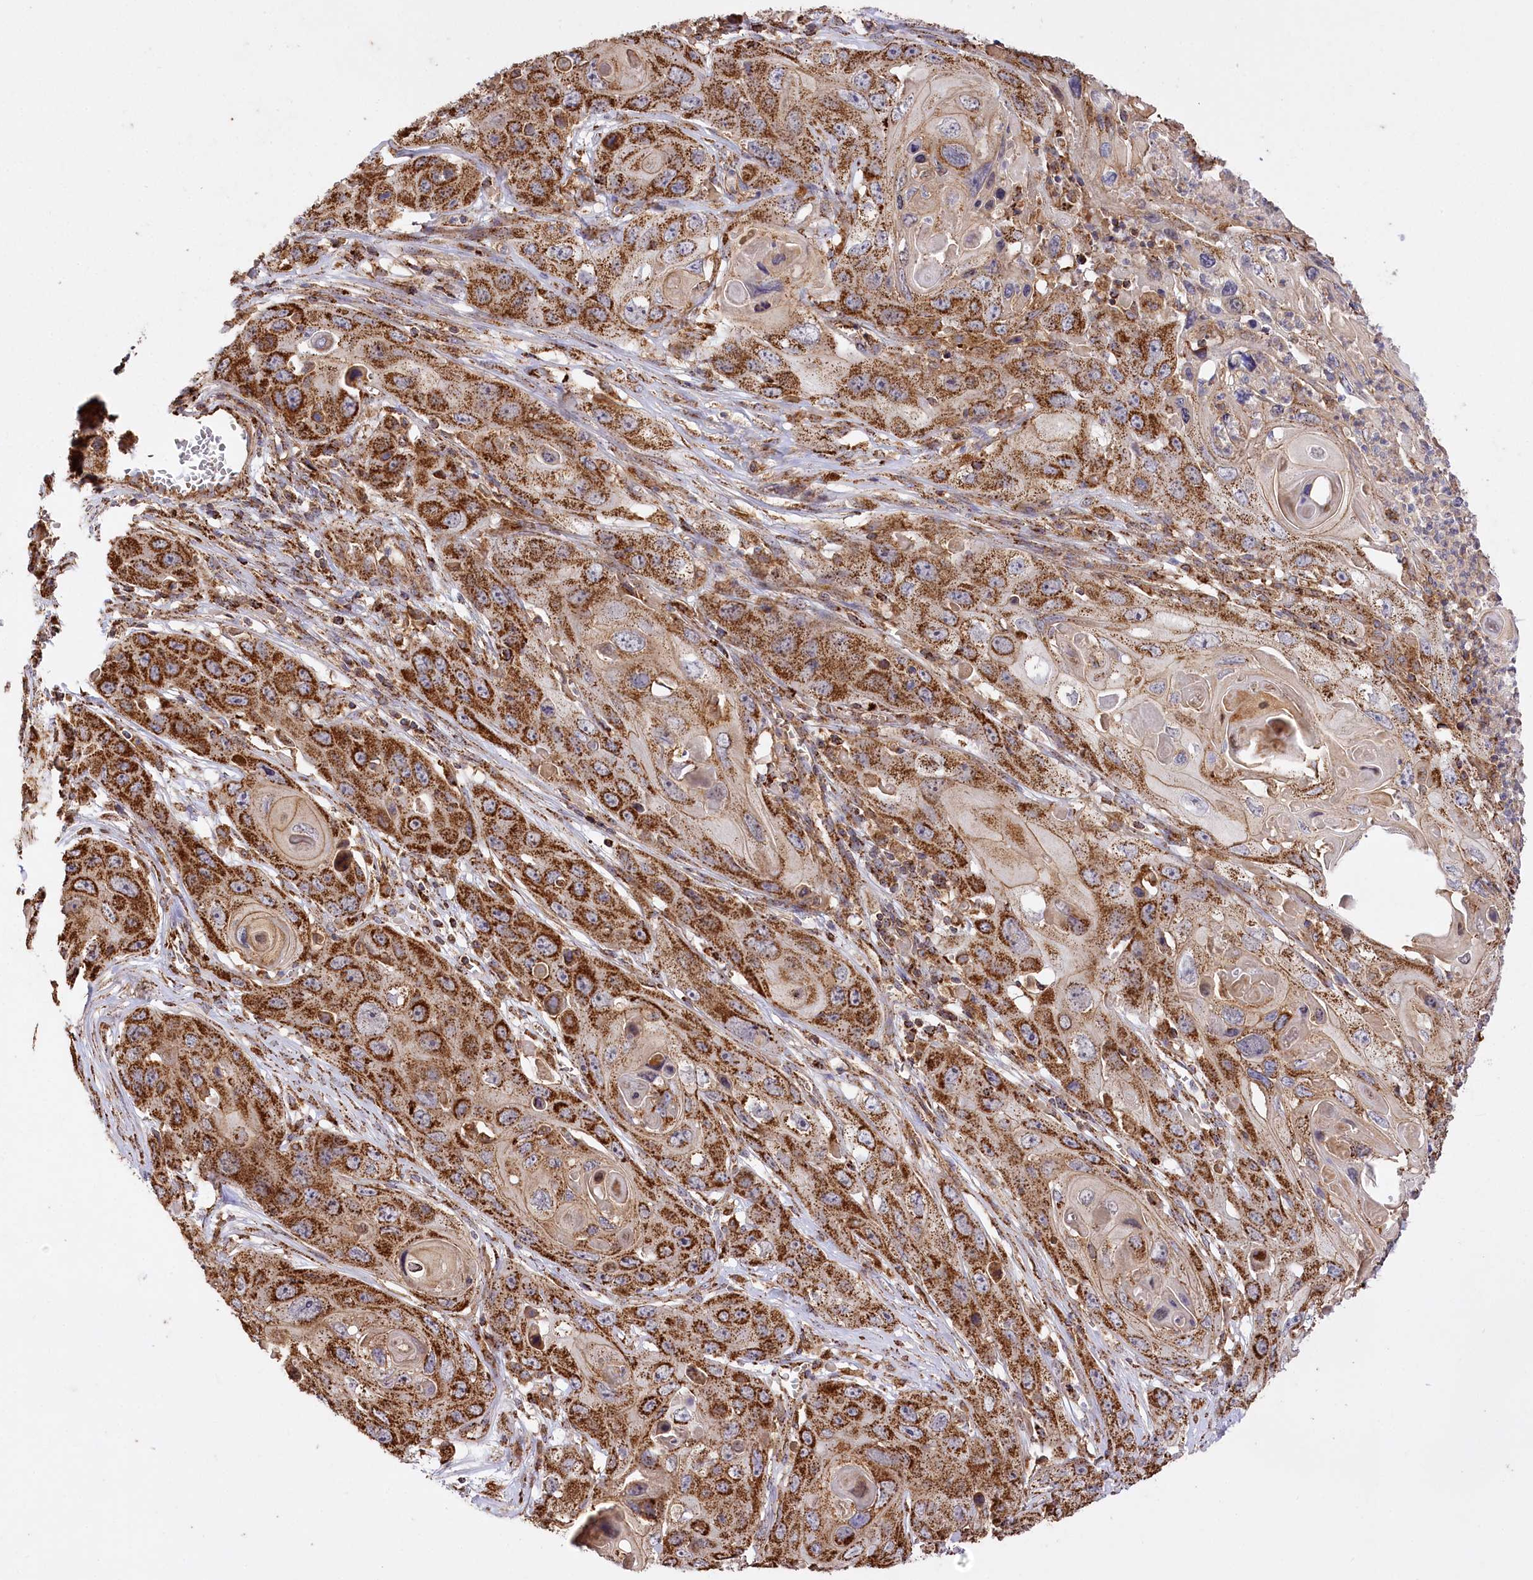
{"staining": {"intensity": "strong", "quantity": ">75%", "location": "cytoplasmic/membranous"}, "tissue": "skin cancer", "cell_type": "Tumor cells", "image_type": "cancer", "snomed": [{"axis": "morphology", "description": "Squamous cell carcinoma, NOS"}, {"axis": "topography", "description": "Skin"}], "caption": "Protein staining exhibits strong cytoplasmic/membranous expression in about >75% of tumor cells in skin cancer. Immunohistochemistry stains the protein in brown and the nuclei are stained blue.", "gene": "CARD19", "patient": {"sex": "male", "age": 55}}